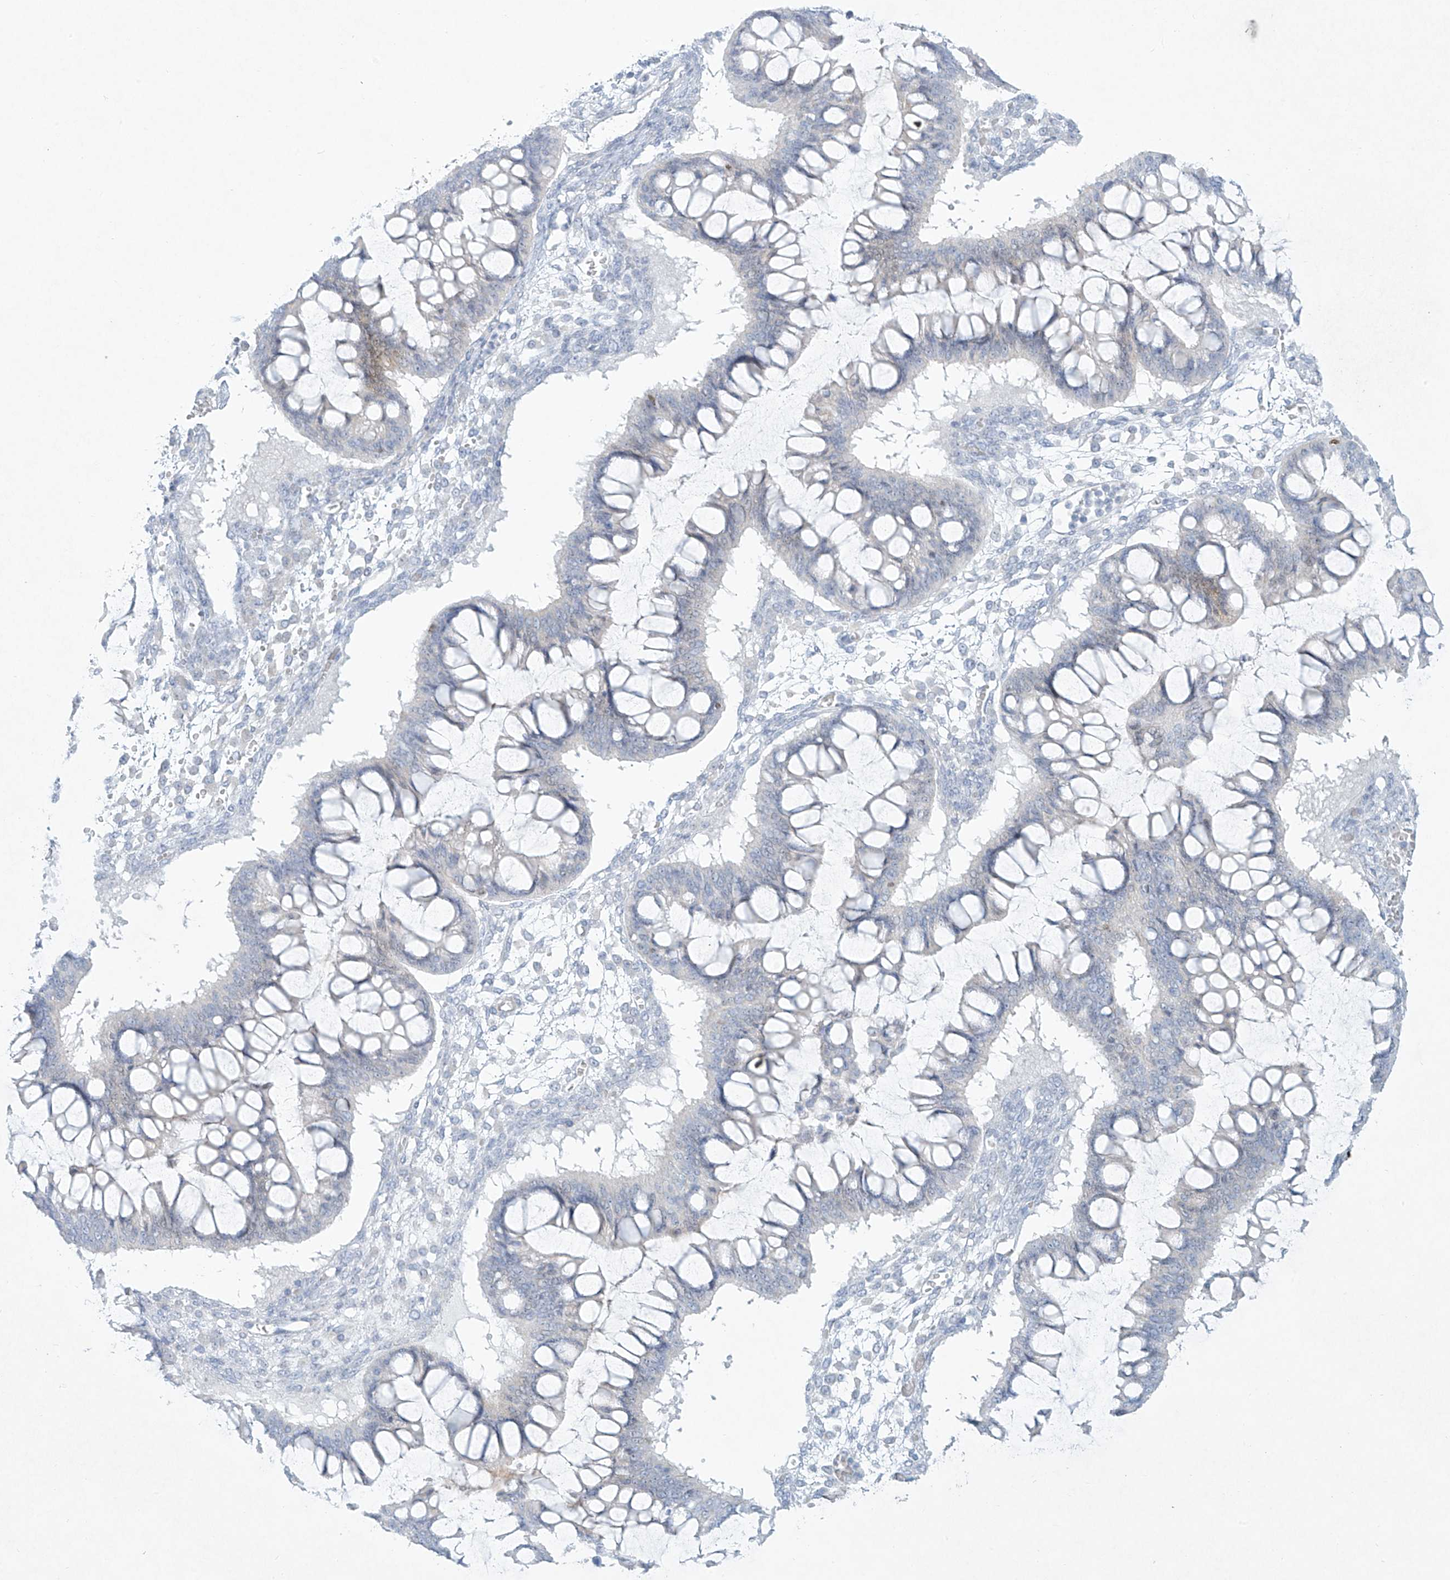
{"staining": {"intensity": "negative", "quantity": "none", "location": "none"}, "tissue": "ovarian cancer", "cell_type": "Tumor cells", "image_type": "cancer", "snomed": [{"axis": "morphology", "description": "Cystadenocarcinoma, mucinous, NOS"}, {"axis": "topography", "description": "Ovary"}], "caption": "DAB immunohistochemical staining of mucinous cystadenocarcinoma (ovarian) exhibits no significant expression in tumor cells.", "gene": "PAX6", "patient": {"sex": "female", "age": 73}}